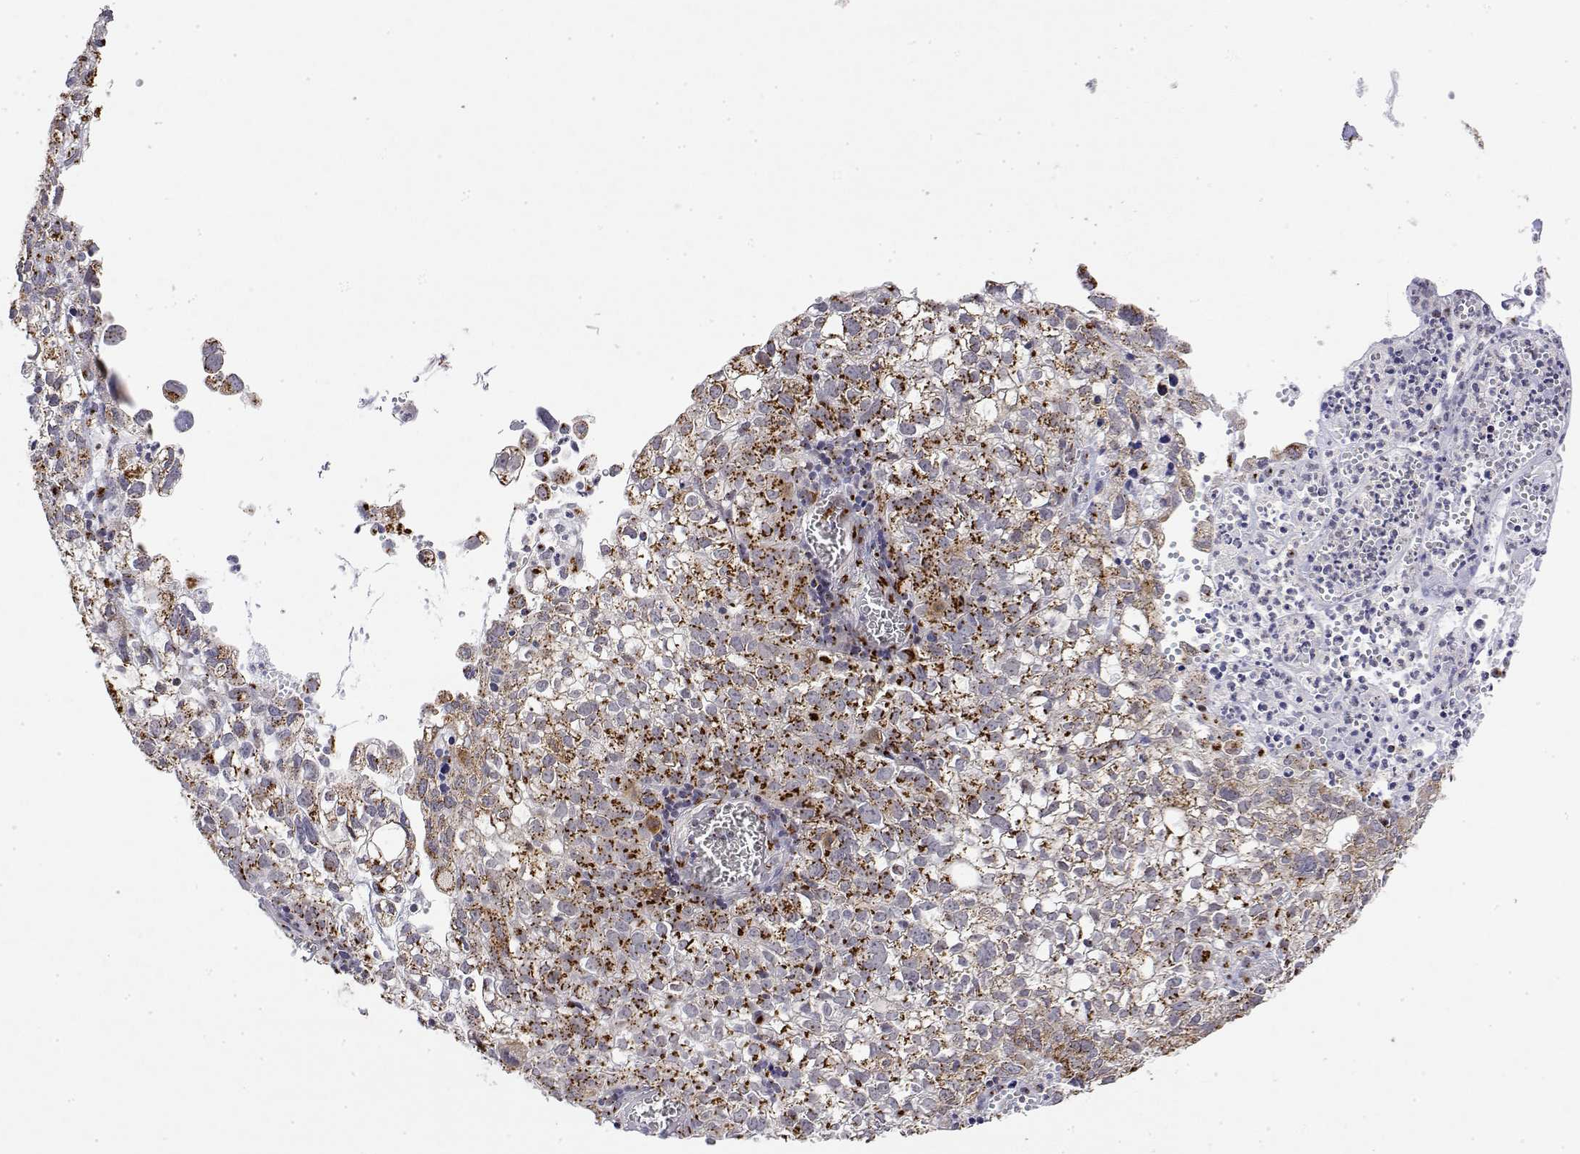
{"staining": {"intensity": "strong", "quantity": "25%-75%", "location": "cytoplasmic/membranous"}, "tissue": "cervical cancer", "cell_type": "Tumor cells", "image_type": "cancer", "snomed": [{"axis": "morphology", "description": "Squamous cell carcinoma, NOS"}, {"axis": "topography", "description": "Cervix"}], "caption": "Protein staining displays strong cytoplasmic/membranous positivity in approximately 25%-75% of tumor cells in squamous cell carcinoma (cervical).", "gene": "YIPF3", "patient": {"sex": "female", "age": 55}}